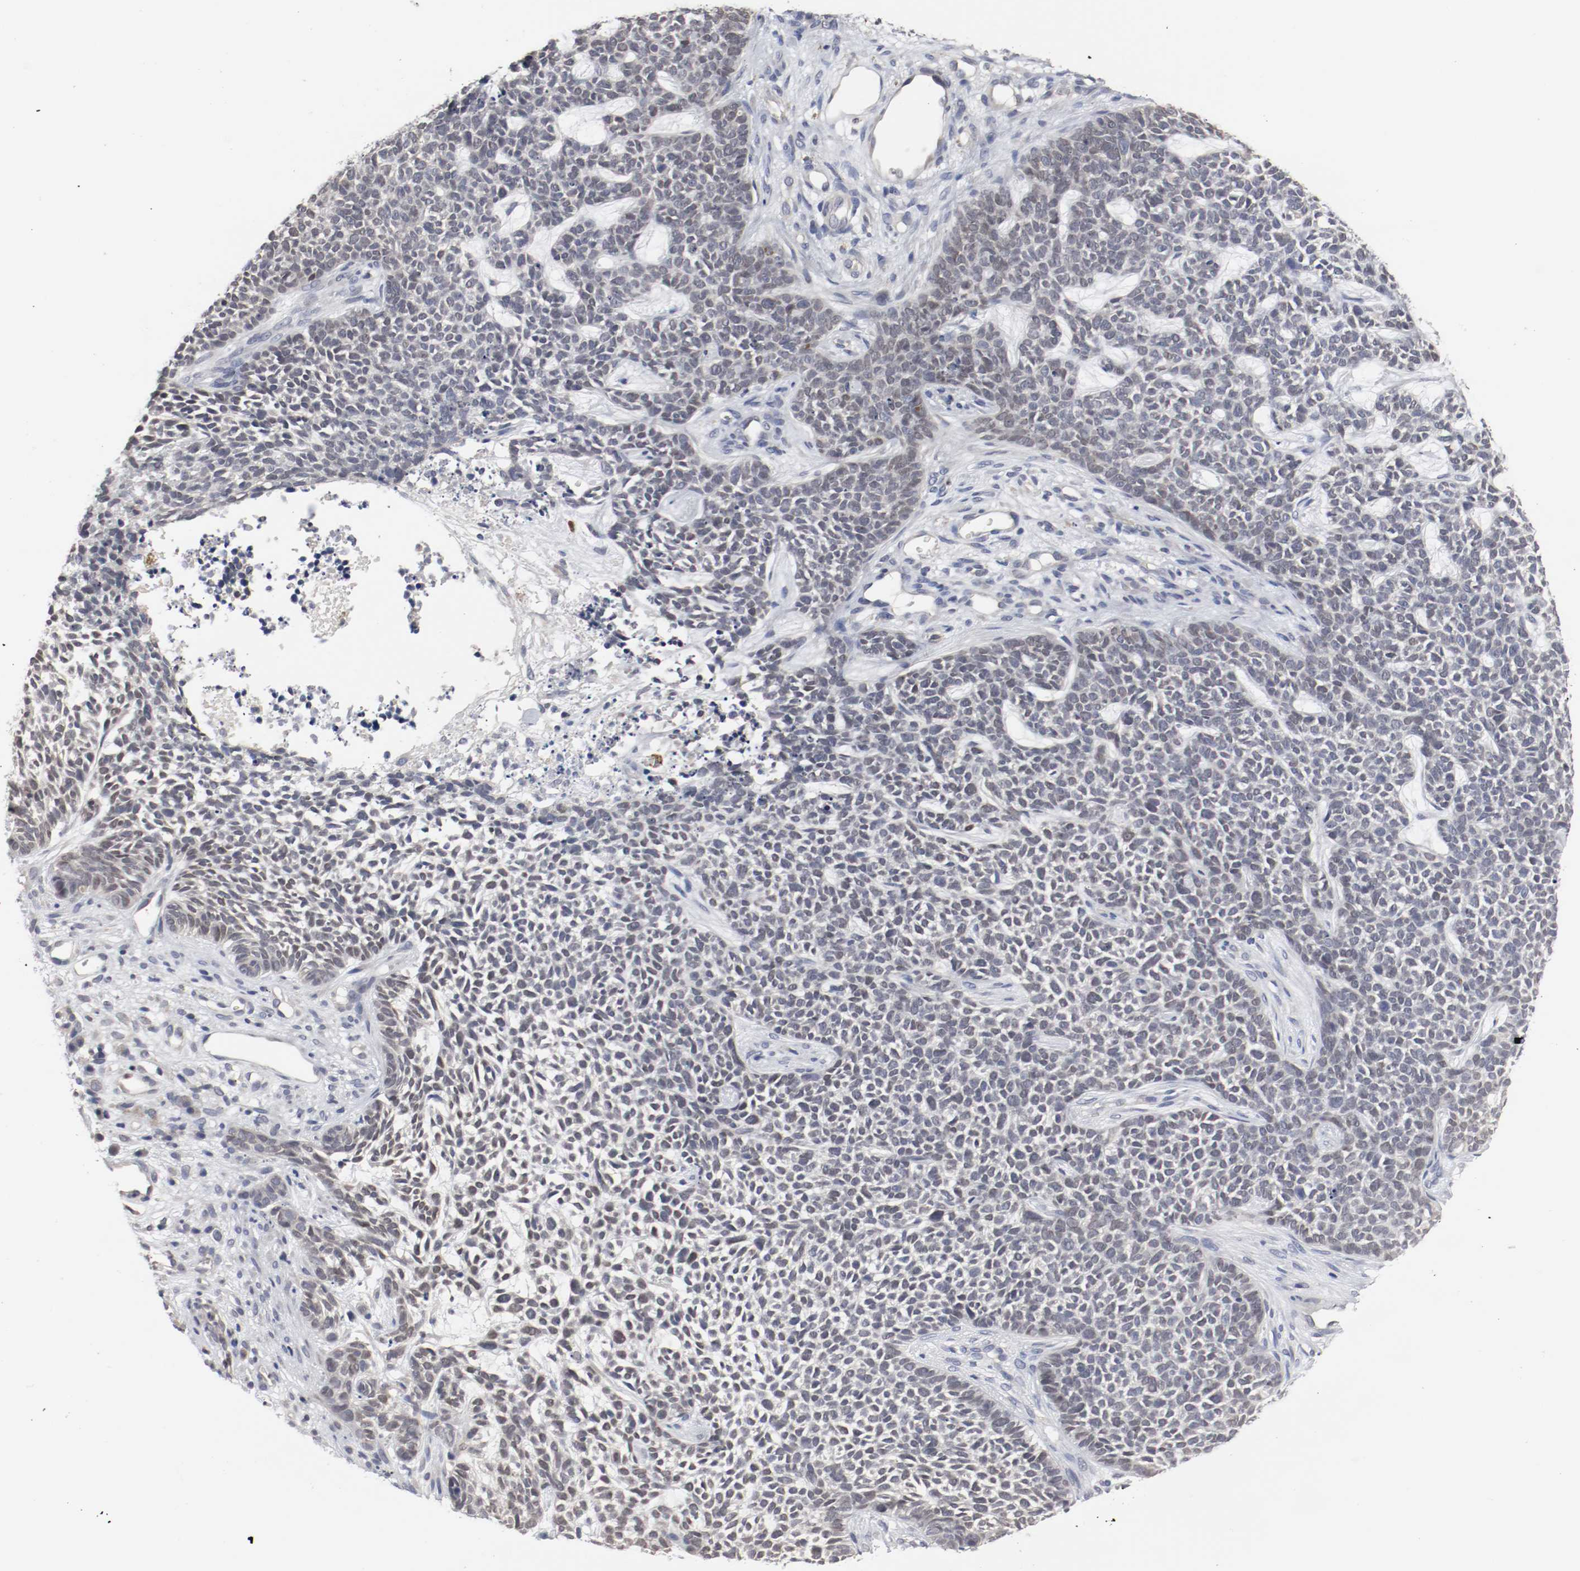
{"staining": {"intensity": "negative", "quantity": "none", "location": "none"}, "tissue": "skin cancer", "cell_type": "Tumor cells", "image_type": "cancer", "snomed": [{"axis": "morphology", "description": "Basal cell carcinoma"}, {"axis": "topography", "description": "Skin"}], "caption": "High power microscopy histopathology image of an IHC image of skin cancer (basal cell carcinoma), revealing no significant staining in tumor cells.", "gene": "CEBPE", "patient": {"sex": "female", "age": 84}}